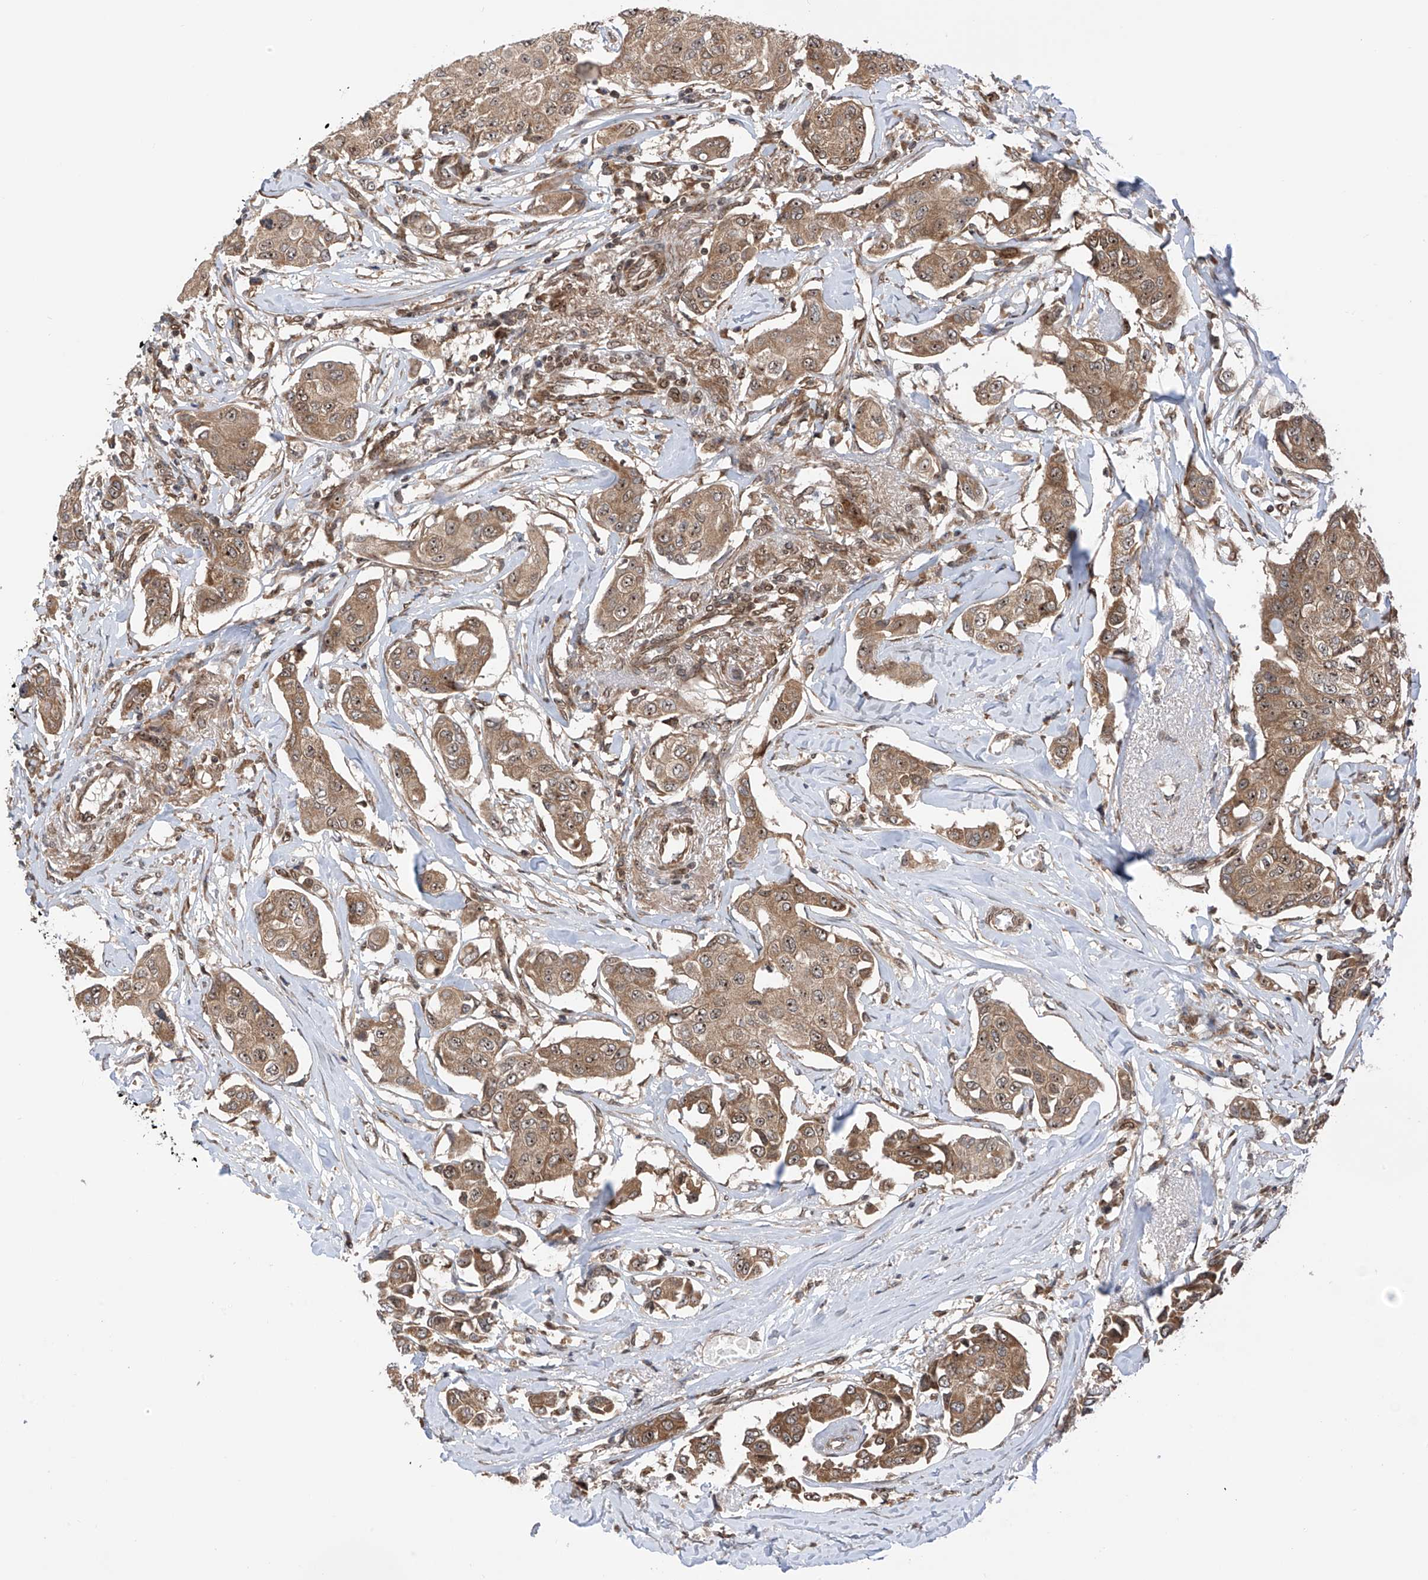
{"staining": {"intensity": "moderate", "quantity": ">75%", "location": "cytoplasmic/membranous,nuclear"}, "tissue": "breast cancer", "cell_type": "Tumor cells", "image_type": "cancer", "snomed": [{"axis": "morphology", "description": "Duct carcinoma"}, {"axis": "topography", "description": "Breast"}], "caption": "The micrograph shows immunohistochemical staining of breast cancer. There is moderate cytoplasmic/membranous and nuclear positivity is appreciated in approximately >75% of tumor cells.", "gene": "C1orf131", "patient": {"sex": "female", "age": 80}}